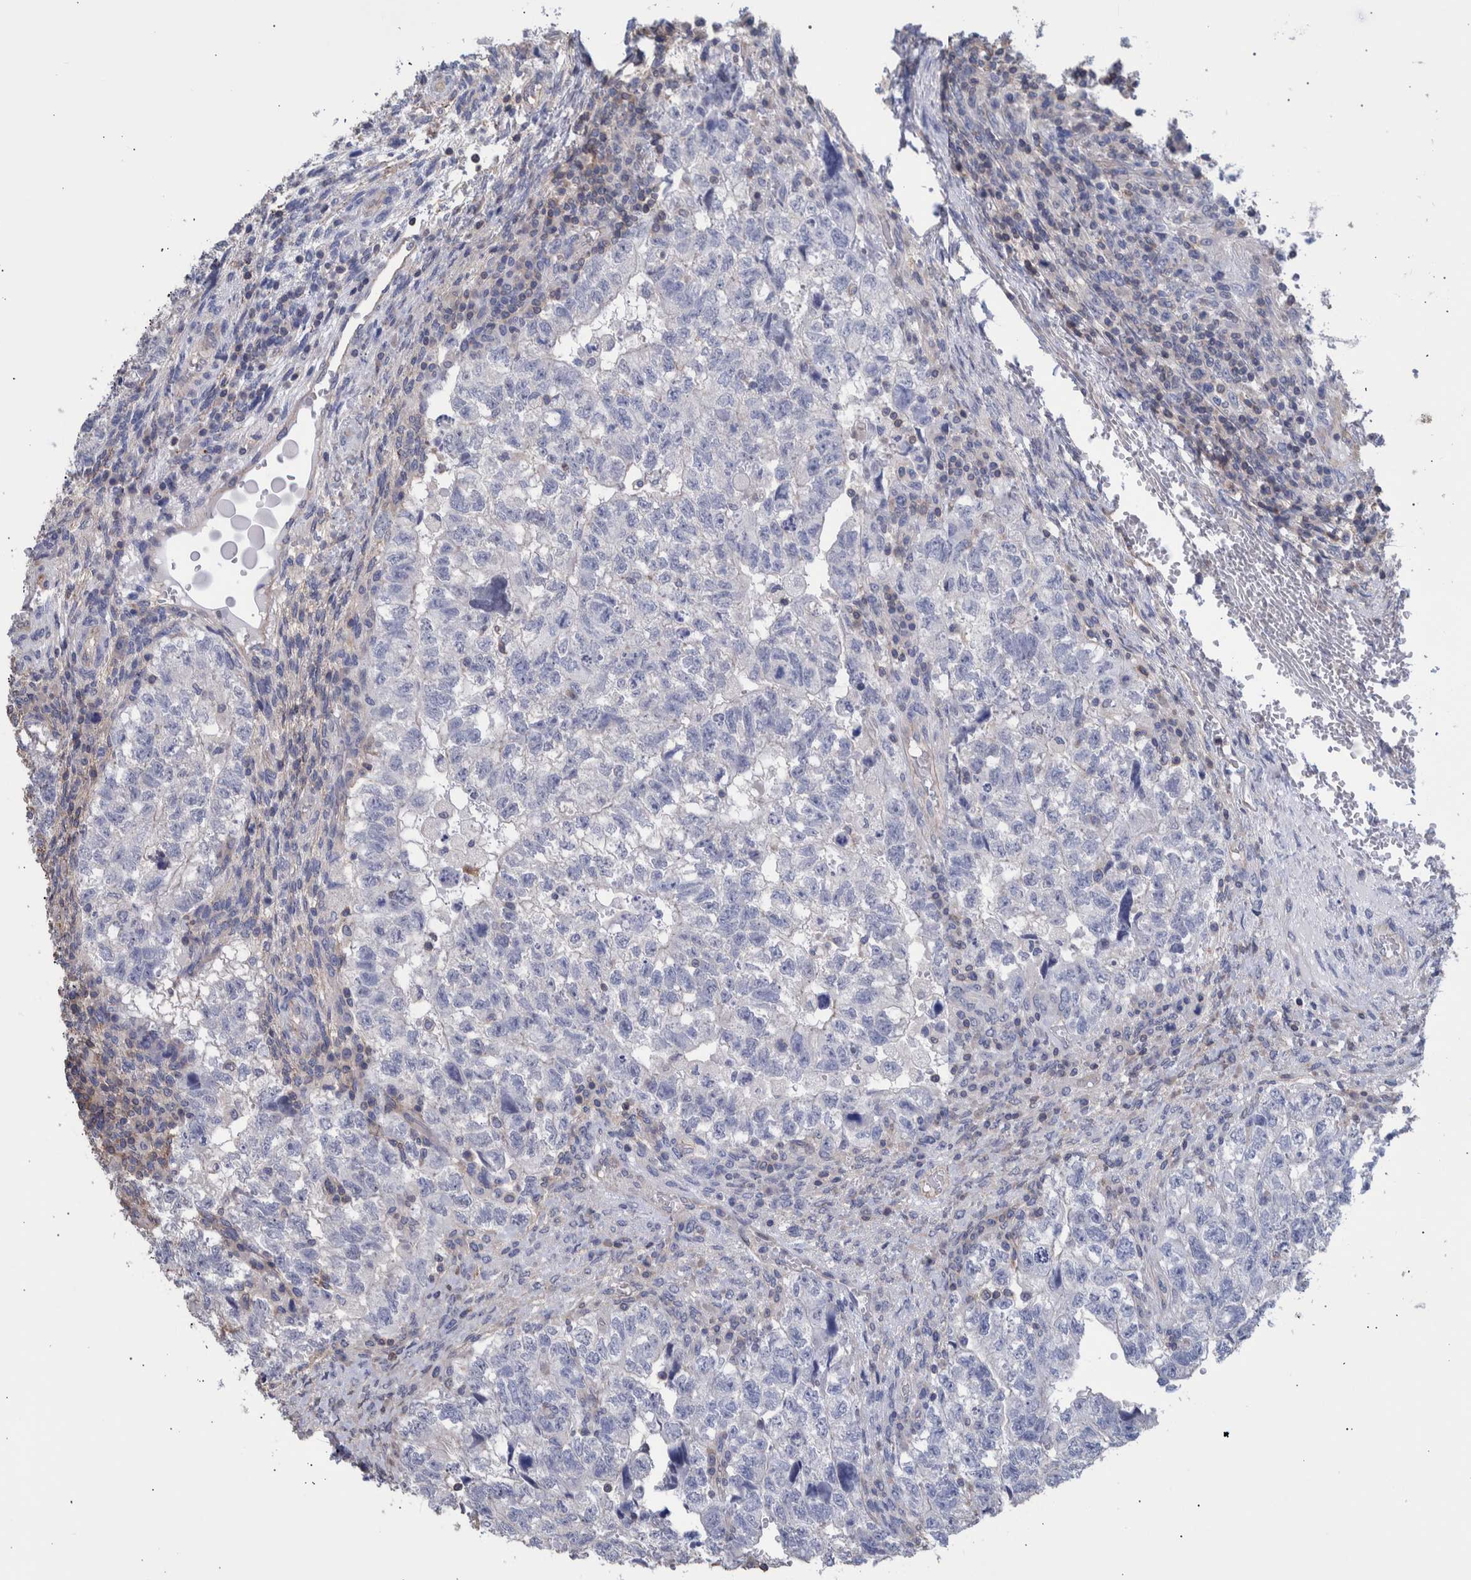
{"staining": {"intensity": "negative", "quantity": "none", "location": "none"}, "tissue": "testis cancer", "cell_type": "Tumor cells", "image_type": "cancer", "snomed": [{"axis": "morphology", "description": "Carcinoma, Embryonal, NOS"}, {"axis": "topography", "description": "Testis"}], "caption": "Immunohistochemistry of testis cancer (embryonal carcinoma) reveals no expression in tumor cells. (DAB (3,3'-diaminobenzidine) immunohistochemistry (IHC) visualized using brightfield microscopy, high magnification).", "gene": "PPP3CC", "patient": {"sex": "male", "age": 36}}